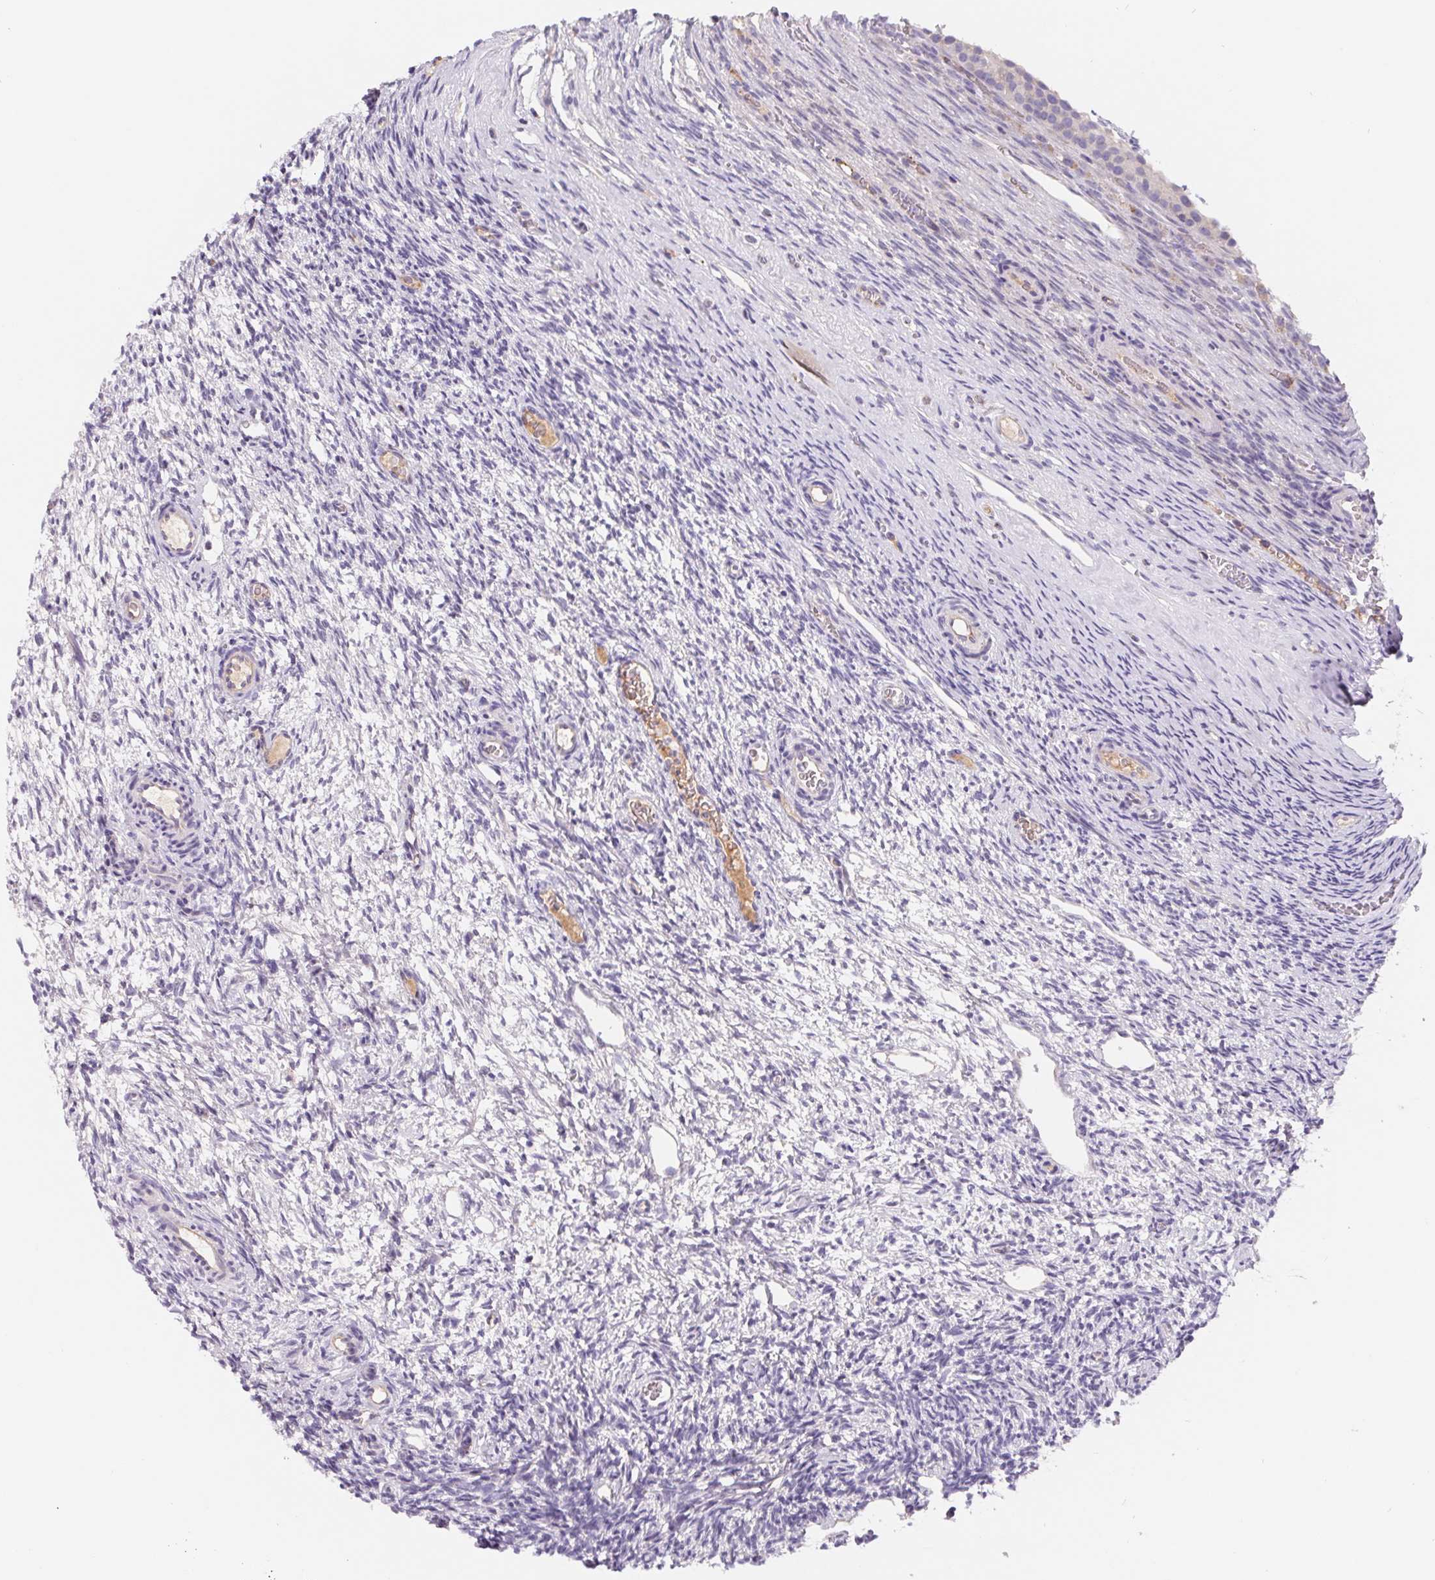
{"staining": {"intensity": "negative", "quantity": "none", "location": "none"}, "tissue": "ovary", "cell_type": "Ovarian stroma cells", "image_type": "normal", "snomed": [{"axis": "morphology", "description": "Normal tissue, NOS"}, {"axis": "topography", "description": "Ovary"}], "caption": "An image of human ovary is negative for staining in ovarian stroma cells. (Stains: DAB IHC with hematoxylin counter stain, Microscopy: brightfield microscopy at high magnification).", "gene": "LPA", "patient": {"sex": "female", "age": 34}}